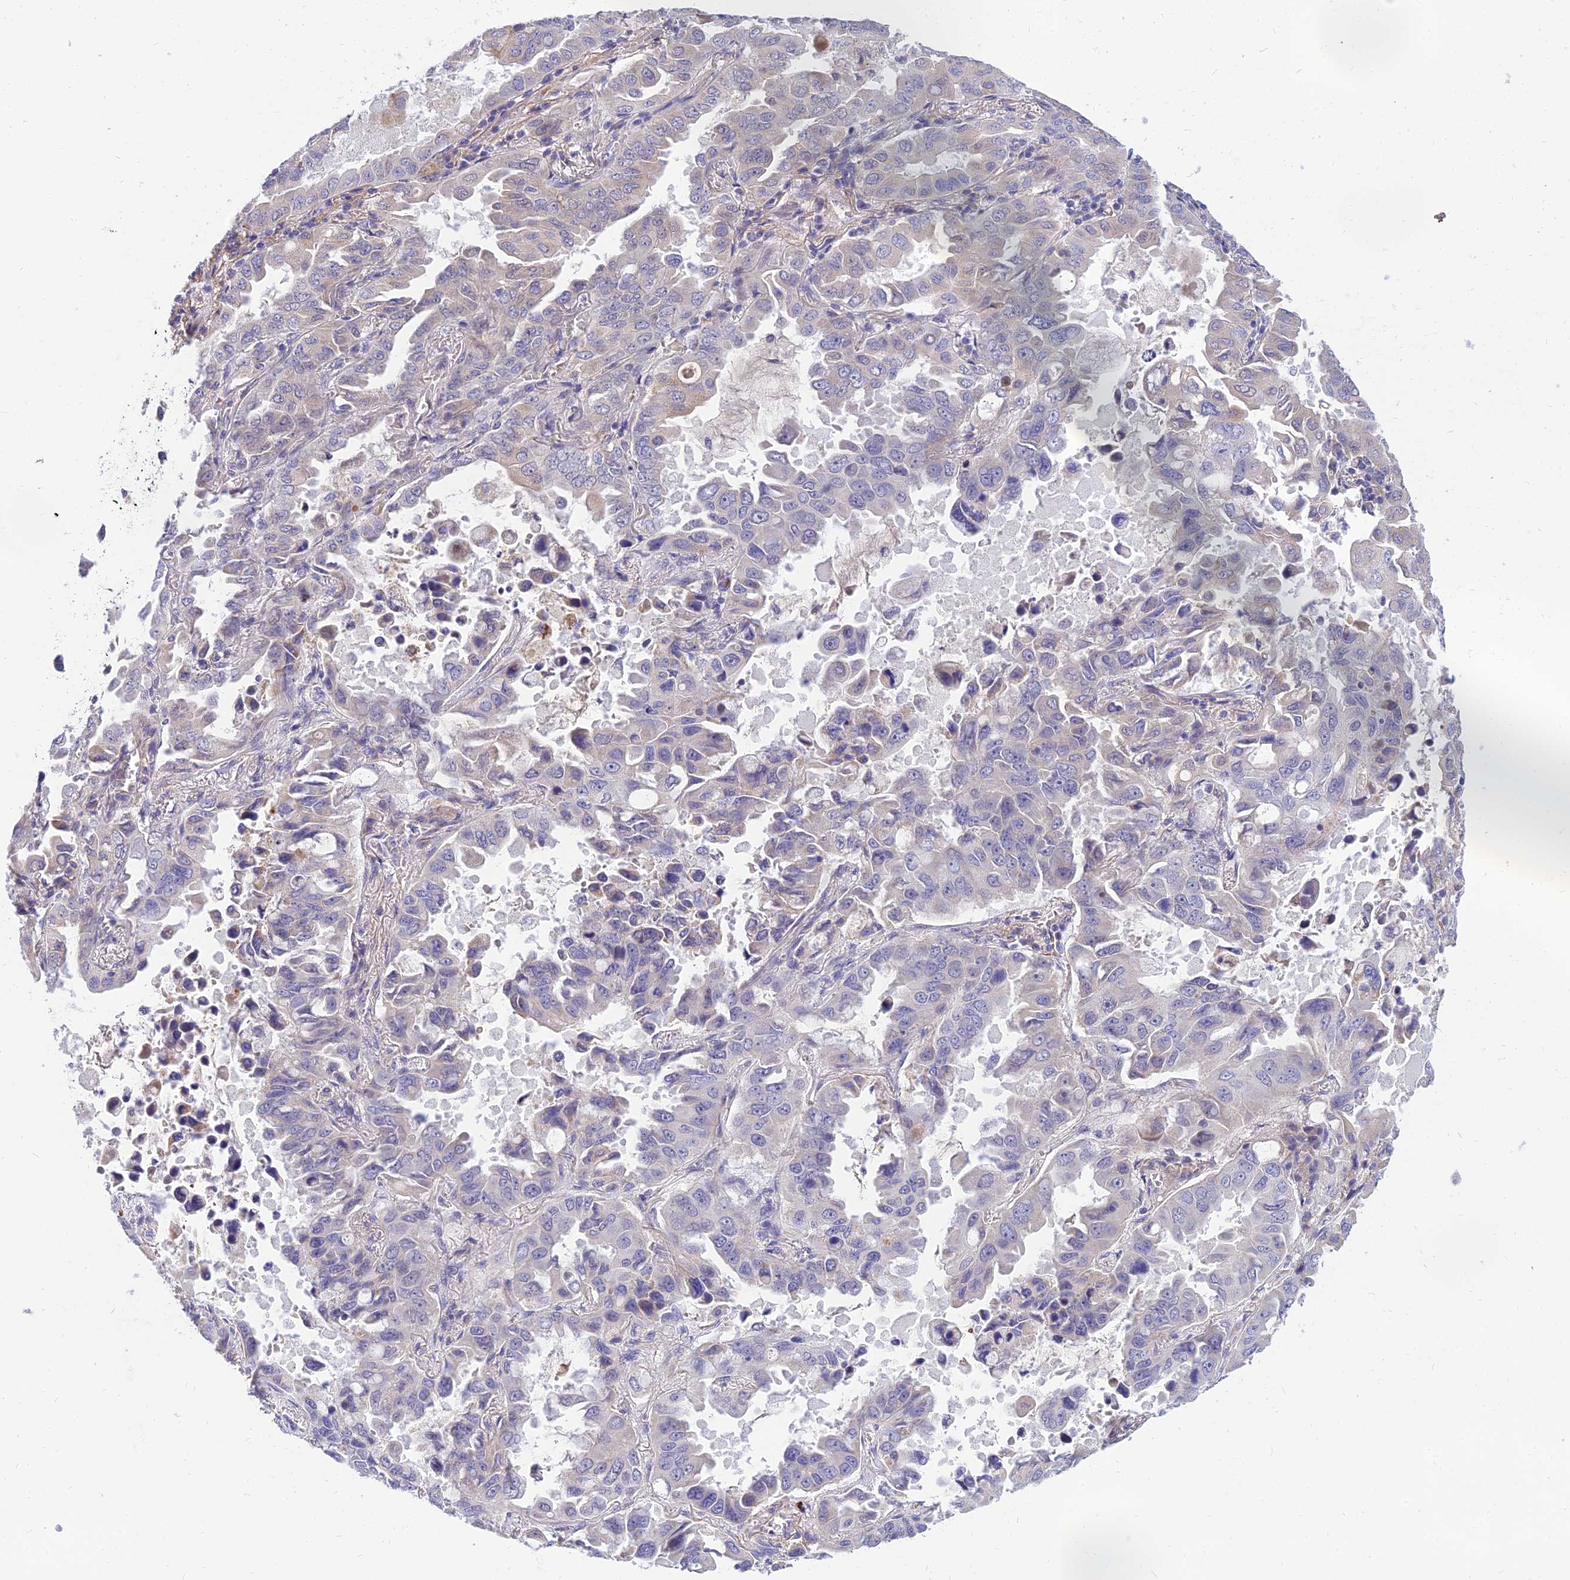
{"staining": {"intensity": "negative", "quantity": "none", "location": "none"}, "tissue": "lung cancer", "cell_type": "Tumor cells", "image_type": "cancer", "snomed": [{"axis": "morphology", "description": "Adenocarcinoma, NOS"}, {"axis": "topography", "description": "Lung"}], "caption": "Micrograph shows no protein staining in tumor cells of adenocarcinoma (lung) tissue. (DAB IHC, high magnification).", "gene": "ANKS4B", "patient": {"sex": "male", "age": 64}}